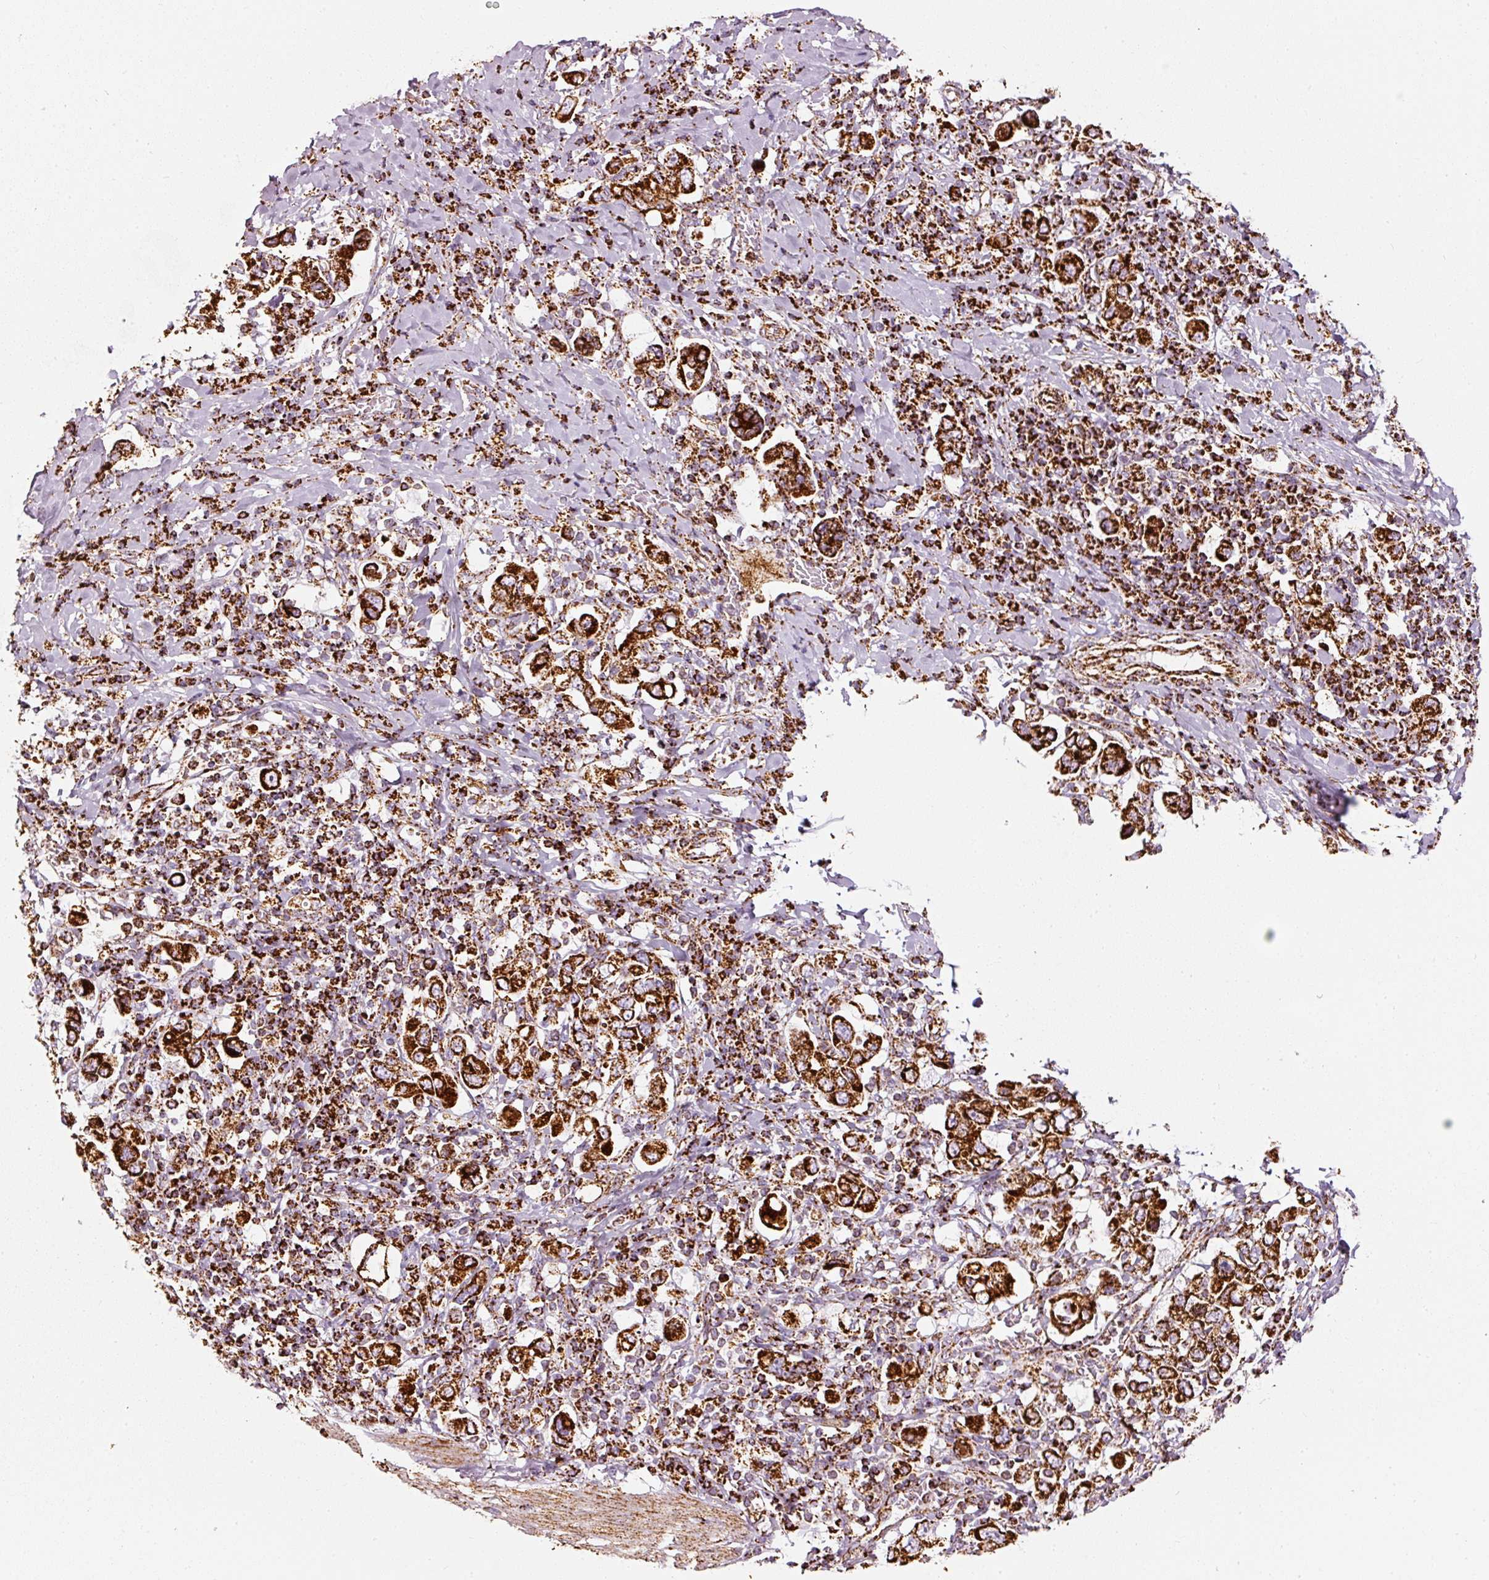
{"staining": {"intensity": "strong", "quantity": ">75%", "location": "cytoplasmic/membranous"}, "tissue": "stomach cancer", "cell_type": "Tumor cells", "image_type": "cancer", "snomed": [{"axis": "morphology", "description": "Adenocarcinoma, NOS"}, {"axis": "topography", "description": "Stomach, upper"}], "caption": "This image shows immunohistochemistry staining of adenocarcinoma (stomach), with high strong cytoplasmic/membranous positivity in approximately >75% of tumor cells.", "gene": "MT-CO2", "patient": {"sex": "male", "age": 62}}